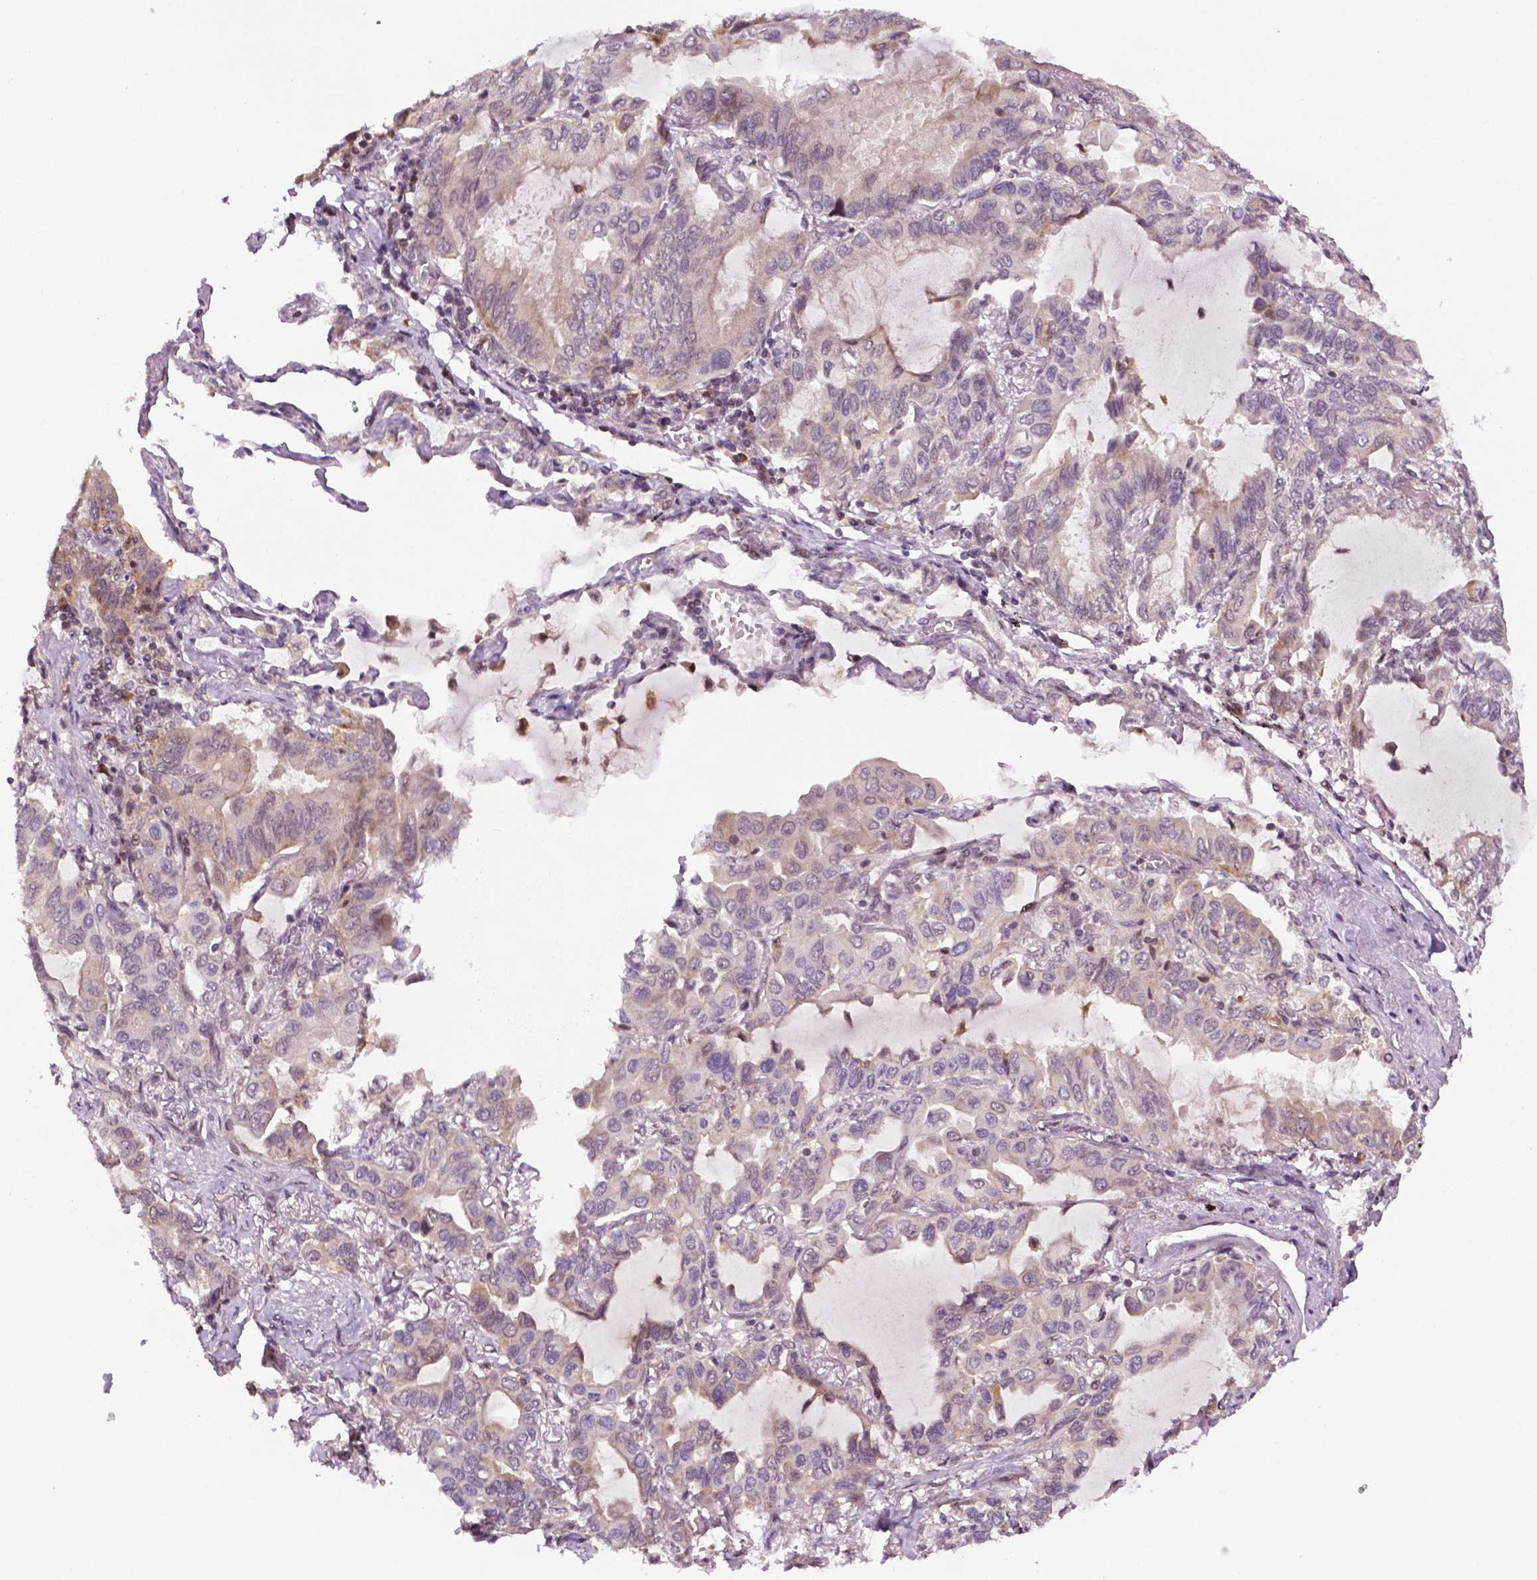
{"staining": {"intensity": "weak", "quantity": "<25%", "location": "cytoplasmic/membranous"}, "tissue": "lung cancer", "cell_type": "Tumor cells", "image_type": "cancer", "snomed": [{"axis": "morphology", "description": "Adenocarcinoma, NOS"}, {"axis": "topography", "description": "Lung"}], "caption": "An immunohistochemistry micrograph of lung cancer (adenocarcinoma) is shown. There is no staining in tumor cells of lung cancer (adenocarcinoma).", "gene": "TMX2", "patient": {"sex": "male", "age": 64}}